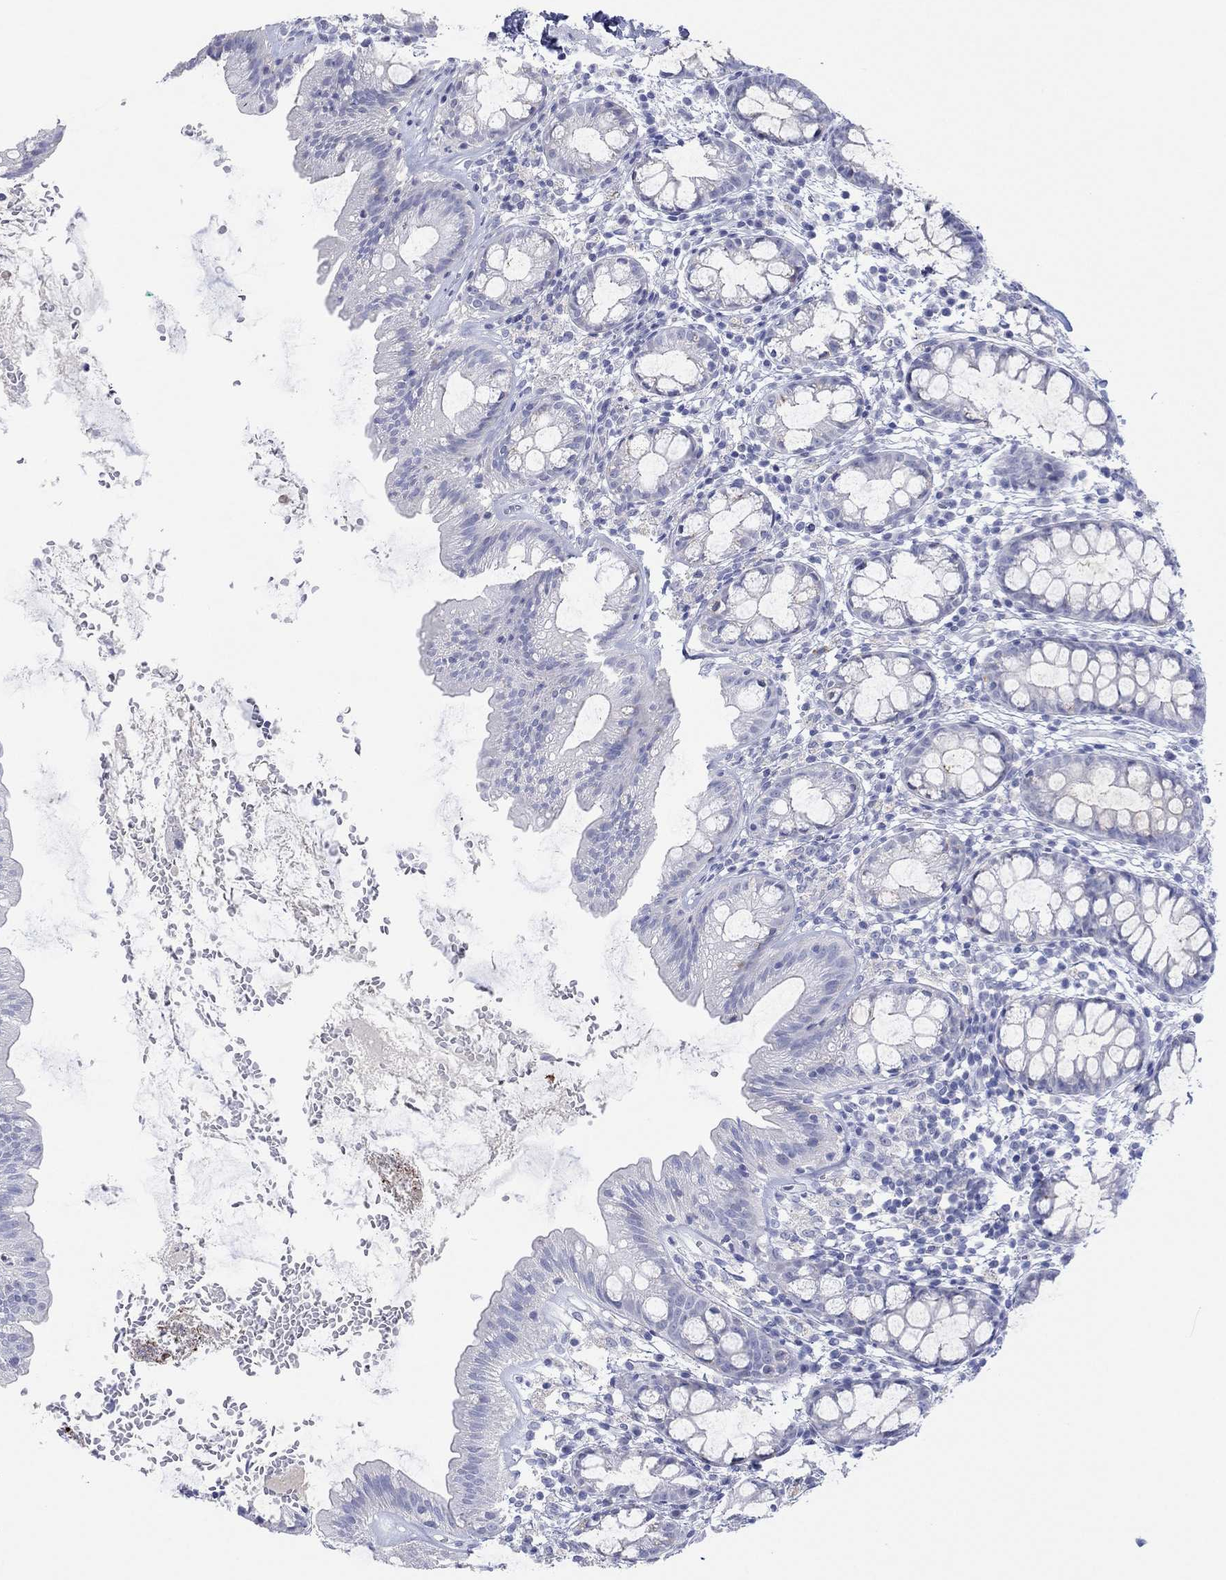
{"staining": {"intensity": "negative", "quantity": "none", "location": "none"}, "tissue": "rectum", "cell_type": "Glandular cells", "image_type": "normal", "snomed": [{"axis": "morphology", "description": "Normal tissue, NOS"}, {"axis": "topography", "description": "Rectum"}], "caption": "Glandular cells are negative for protein expression in unremarkable human rectum. The staining is performed using DAB (3,3'-diaminobenzidine) brown chromogen with nuclei counter-stained in using hematoxylin.", "gene": "MAGEB6", "patient": {"sex": "male", "age": 57}}